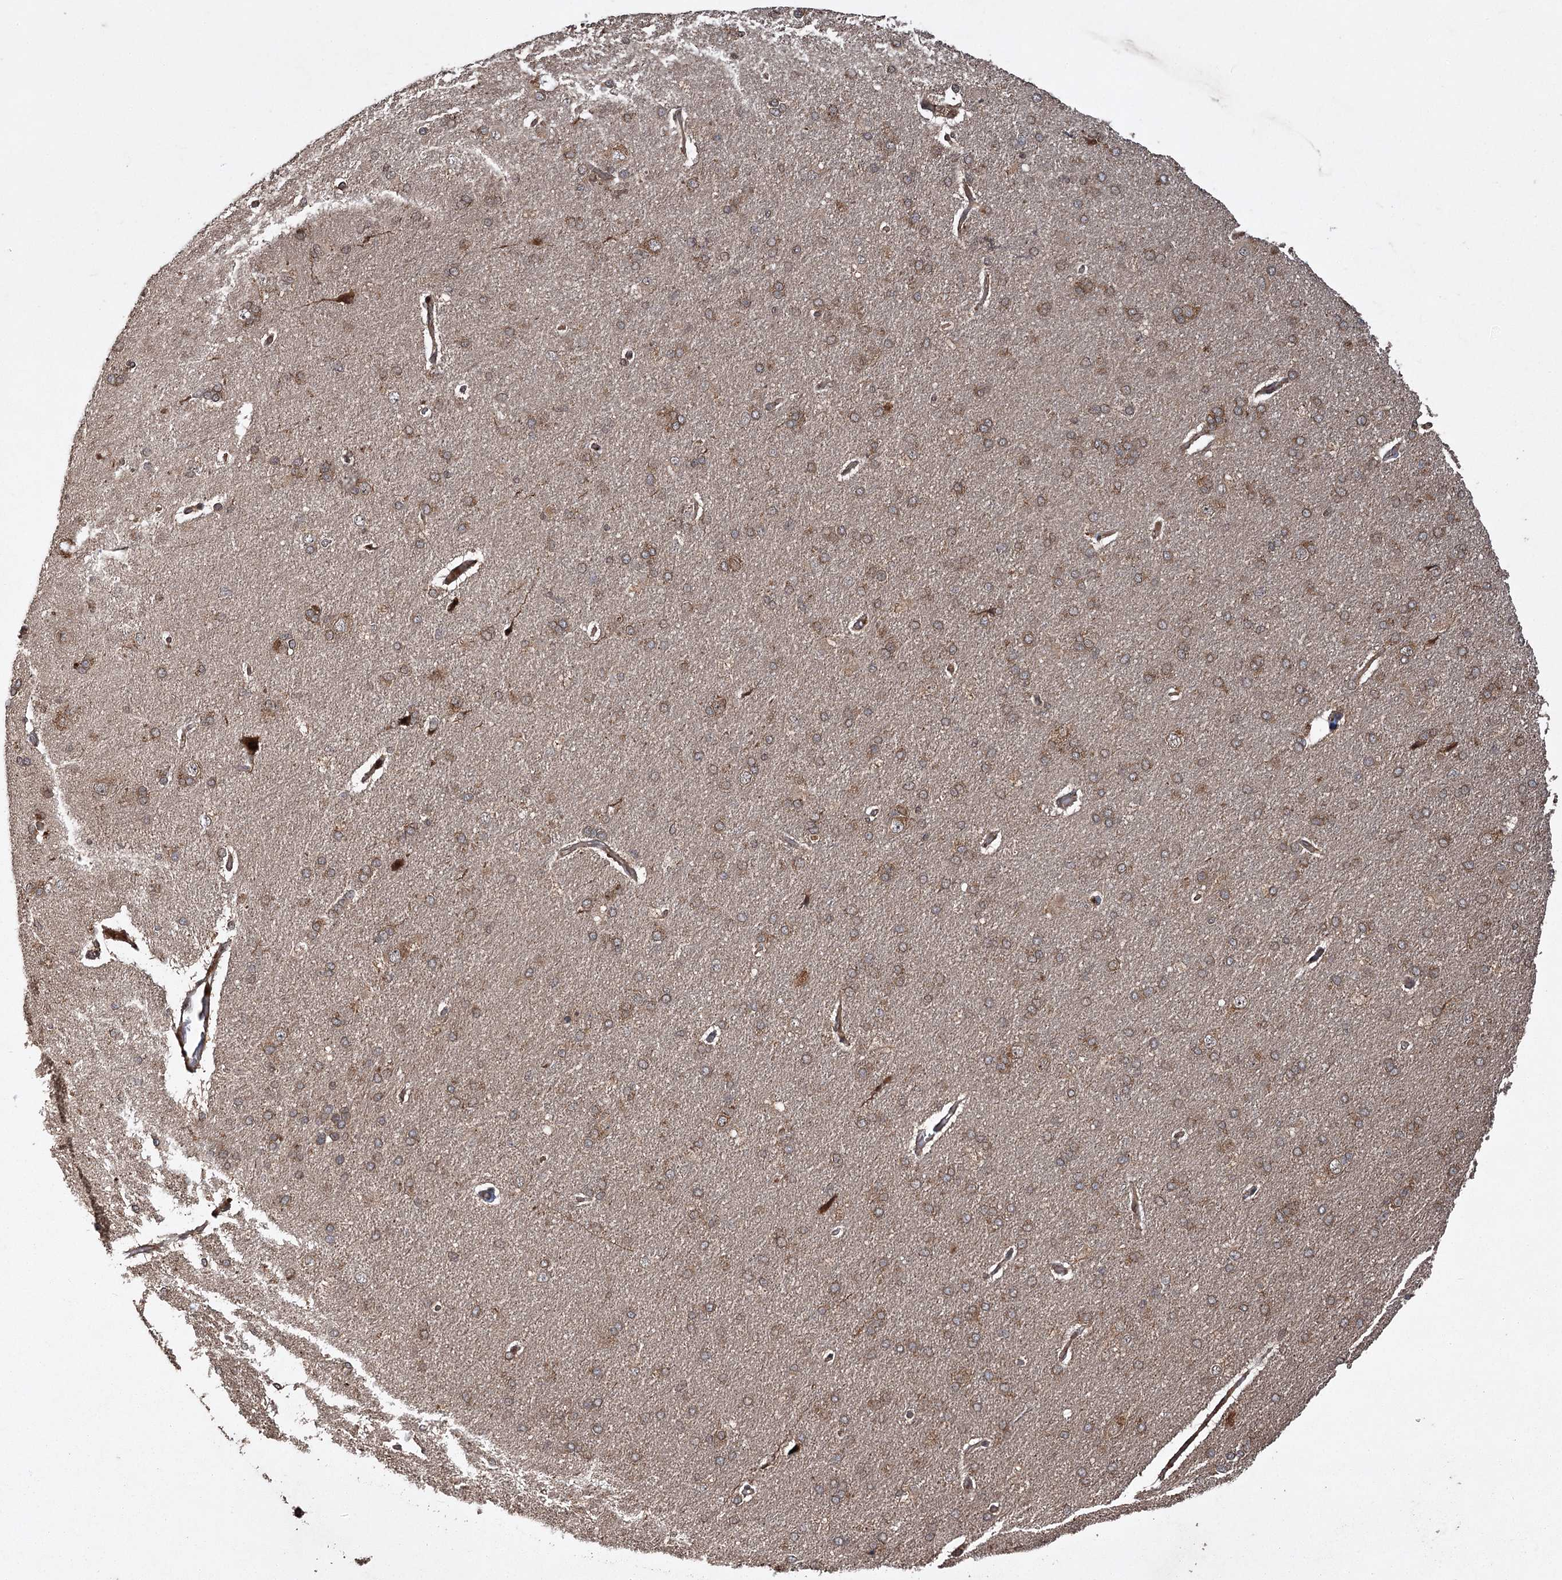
{"staining": {"intensity": "weak", "quantity": ">75%", "location": "cytoplasmic/membranous"}, "tissue": "cerebral cortex", "cell_type": "Endothelial cells", "image_type": "normal", "snomed": [{"axis": "morphology", "description": "Normal tissue, NOS"}, {"axis": "topography", "description": "Cerebral cortex"}], "caption": "Immunohistochemistry (DAB (3,3'-diaminobenzidine)) staining of unremarkable cerebral cortex displays weak cytoplasmic/membranous protein staining in about >75% of endothelial cells.", "gene": "RPAP3", "patient": {"sex": "male", "age": 62}}